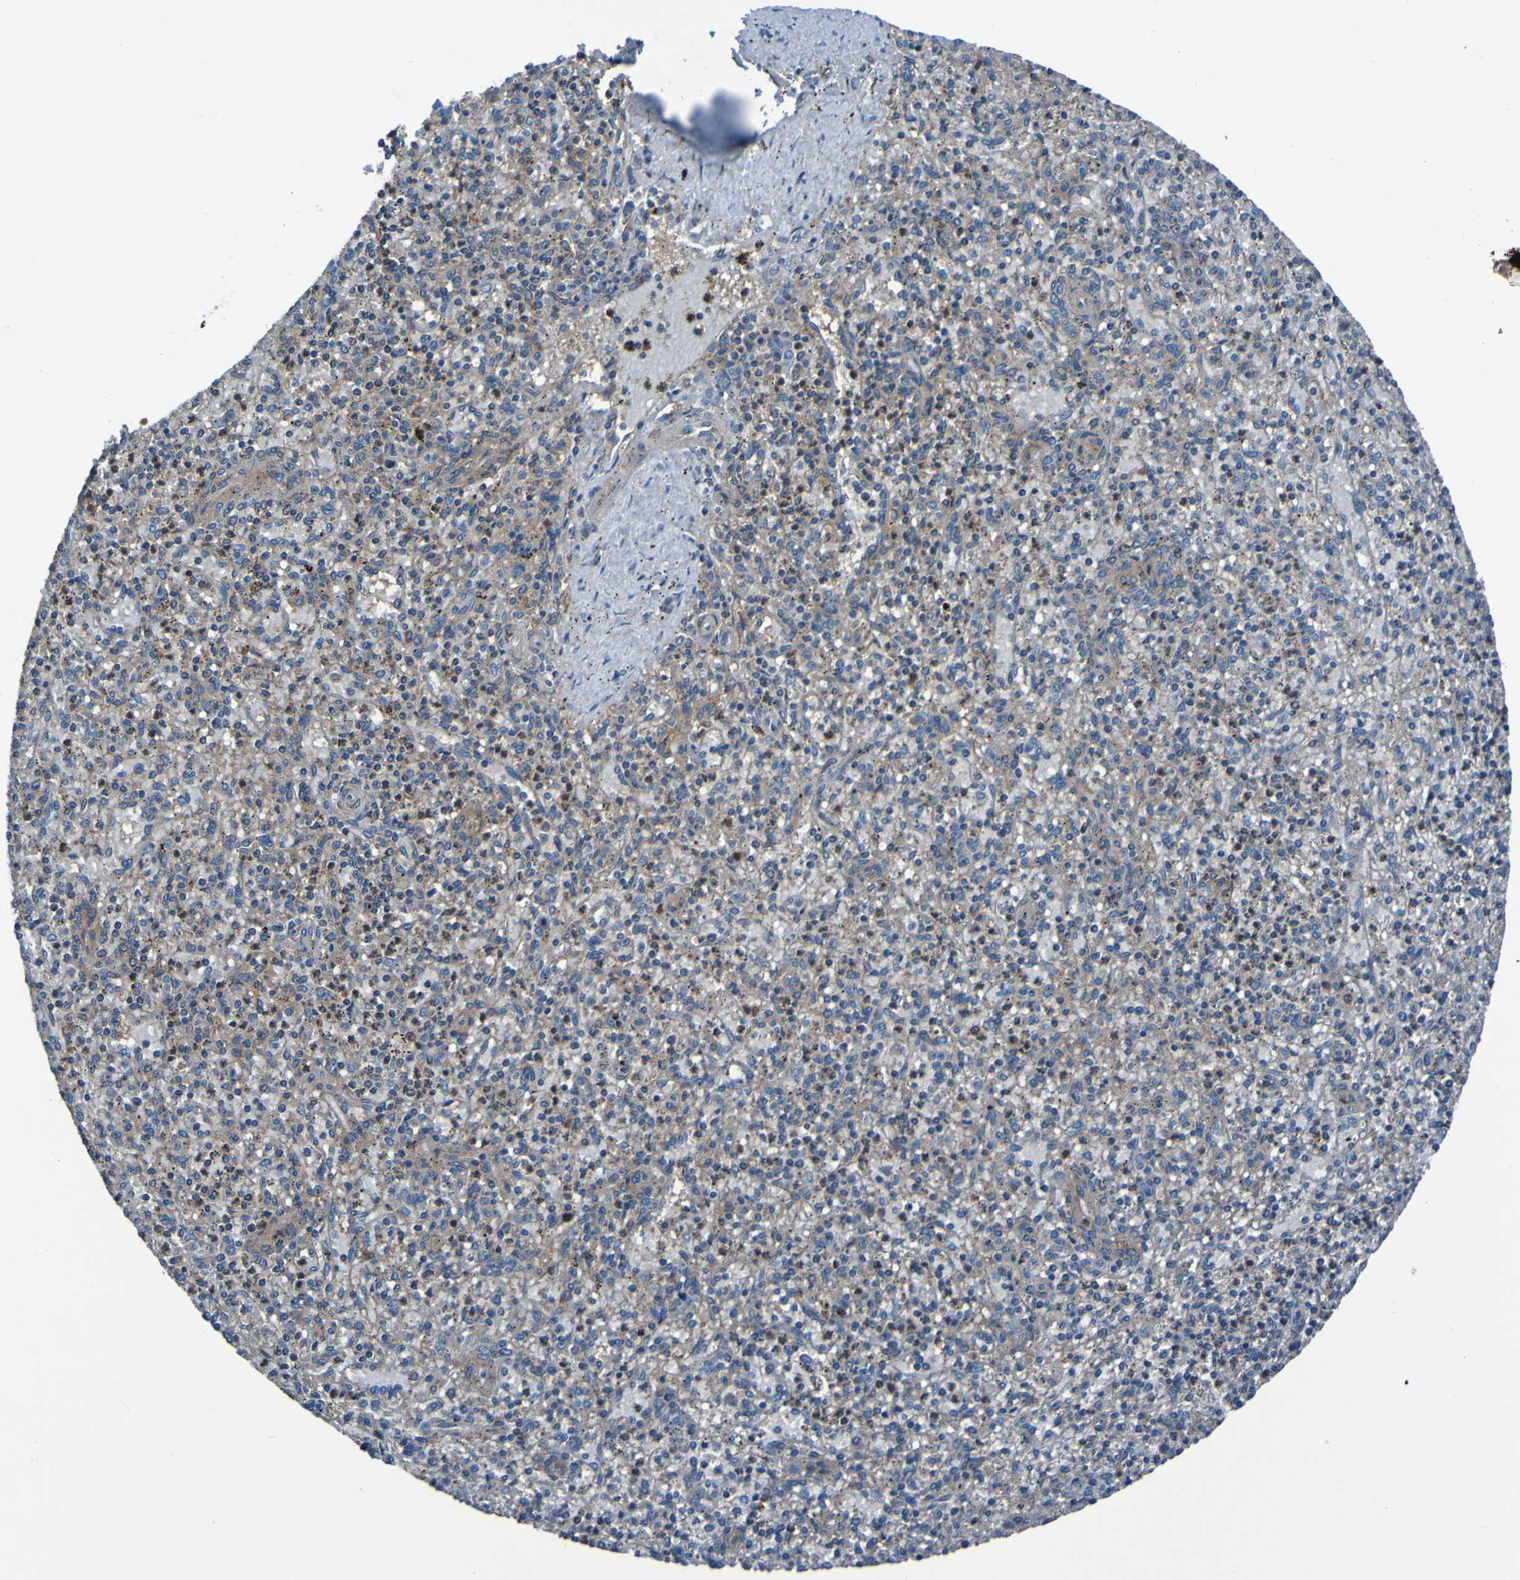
{"staining": {"intensity": "moderate", "quantity": ">75%", "location": "cytoplasmic/membranous"}, "tissue": "spleen", "cell_type": "Cells in red pulp", "image_type": "normal", "snomed": [{"axis": "morphology", "description": "Normal tissue, NOS"}, {"axis": "topography", "description": "Spleen"}], "caption": "A brown stain labels moderate cytoplasmic/membranous expression of a protein in cells in red pulp of normal spleen.", "gene": "RAB5B", "patient": {"sex": "male", "age": 72}}